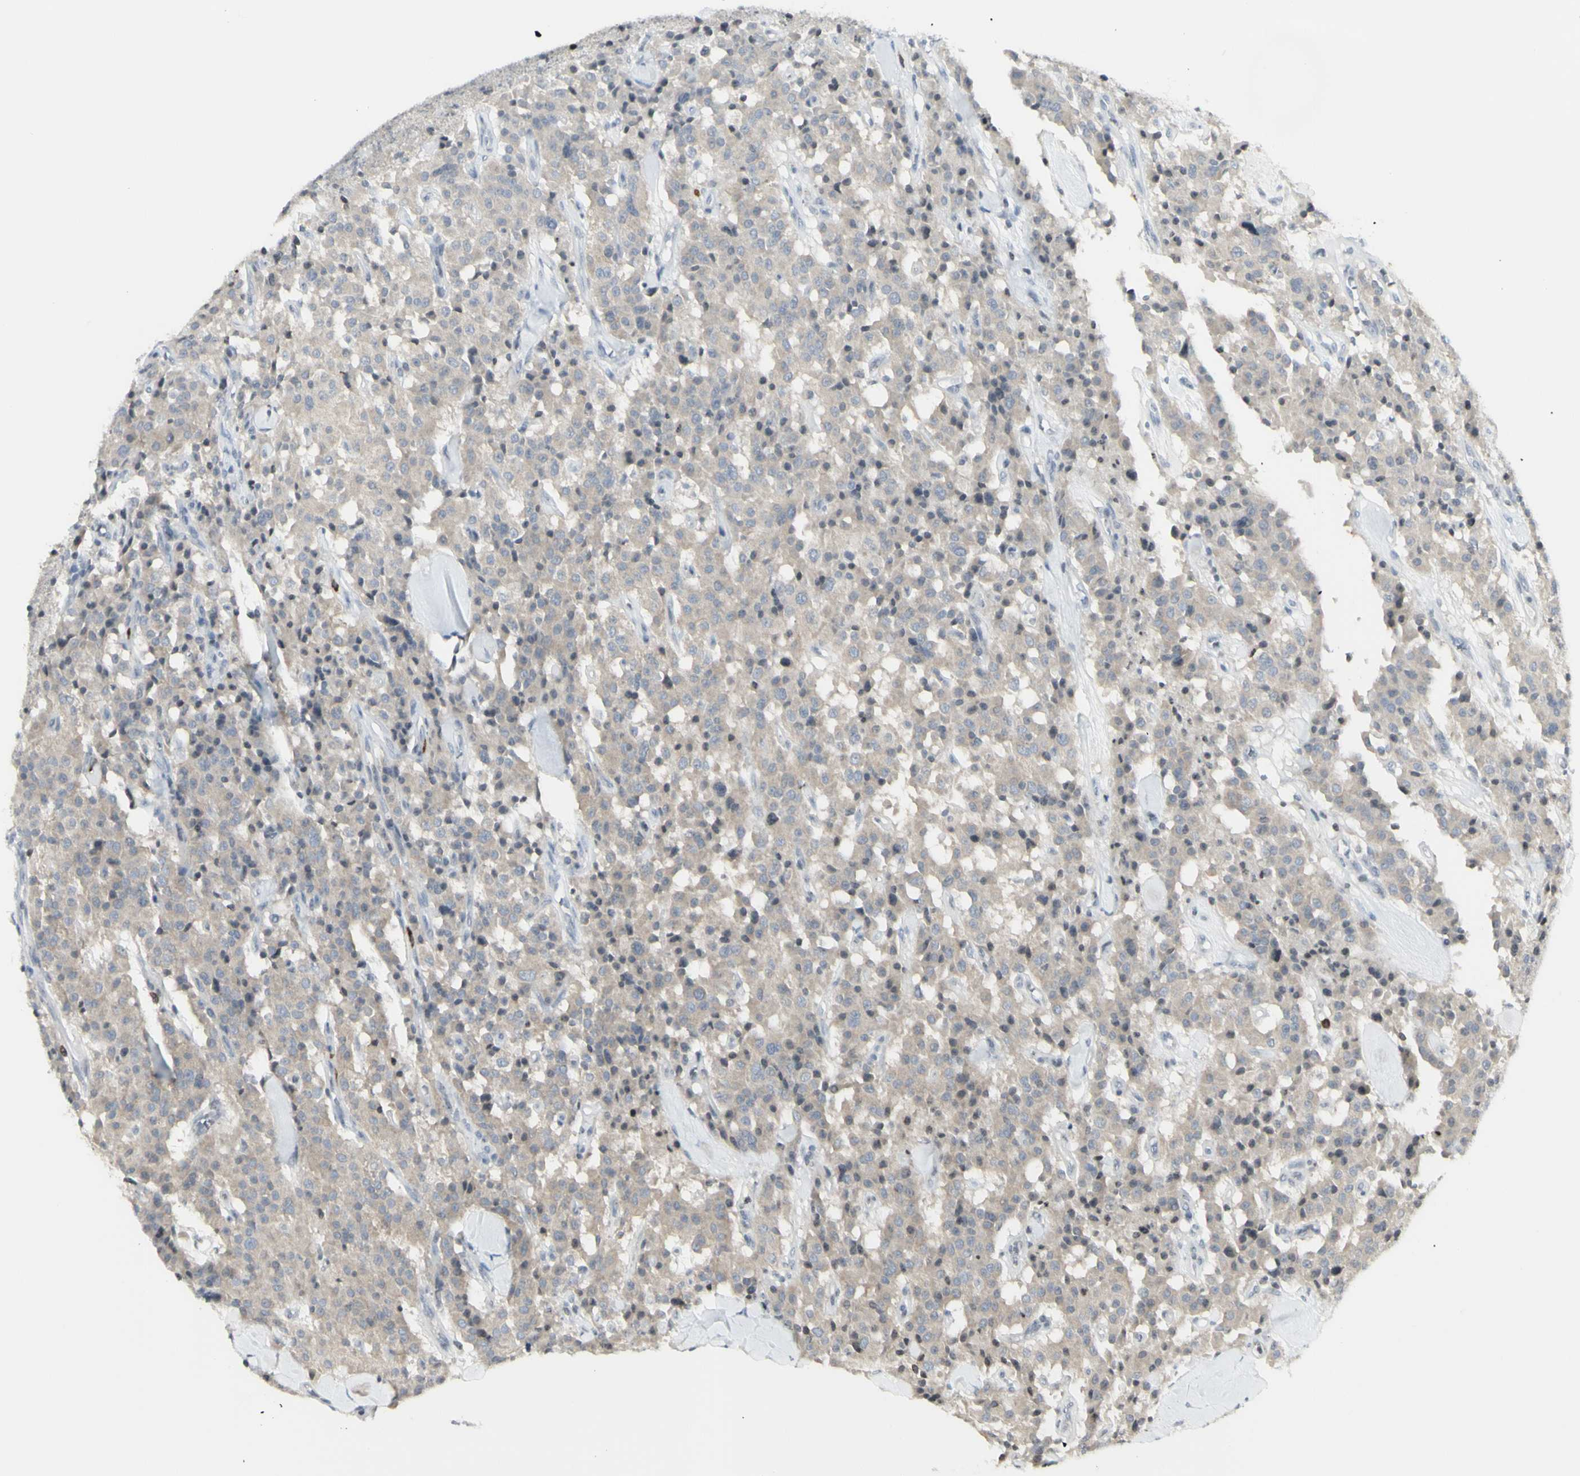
{"staining": {"intensity": "negative", "quantity": "none", "location": "none"}, "tissue": "carcinoid", "cell_type": "Tumor cells", "image_type": "cancer", "snomed": [{"axis": "morphology", "description": "Carcinoid, malignant, NOS"}, {"axis": "topography", "description": "Lung"}], "caption": "Immunohistochemical staining of carcinoid displays no significant staining in tumor cells.", "gene": "MUC5AC", "patient": {"sex": "male", "age": 30}}